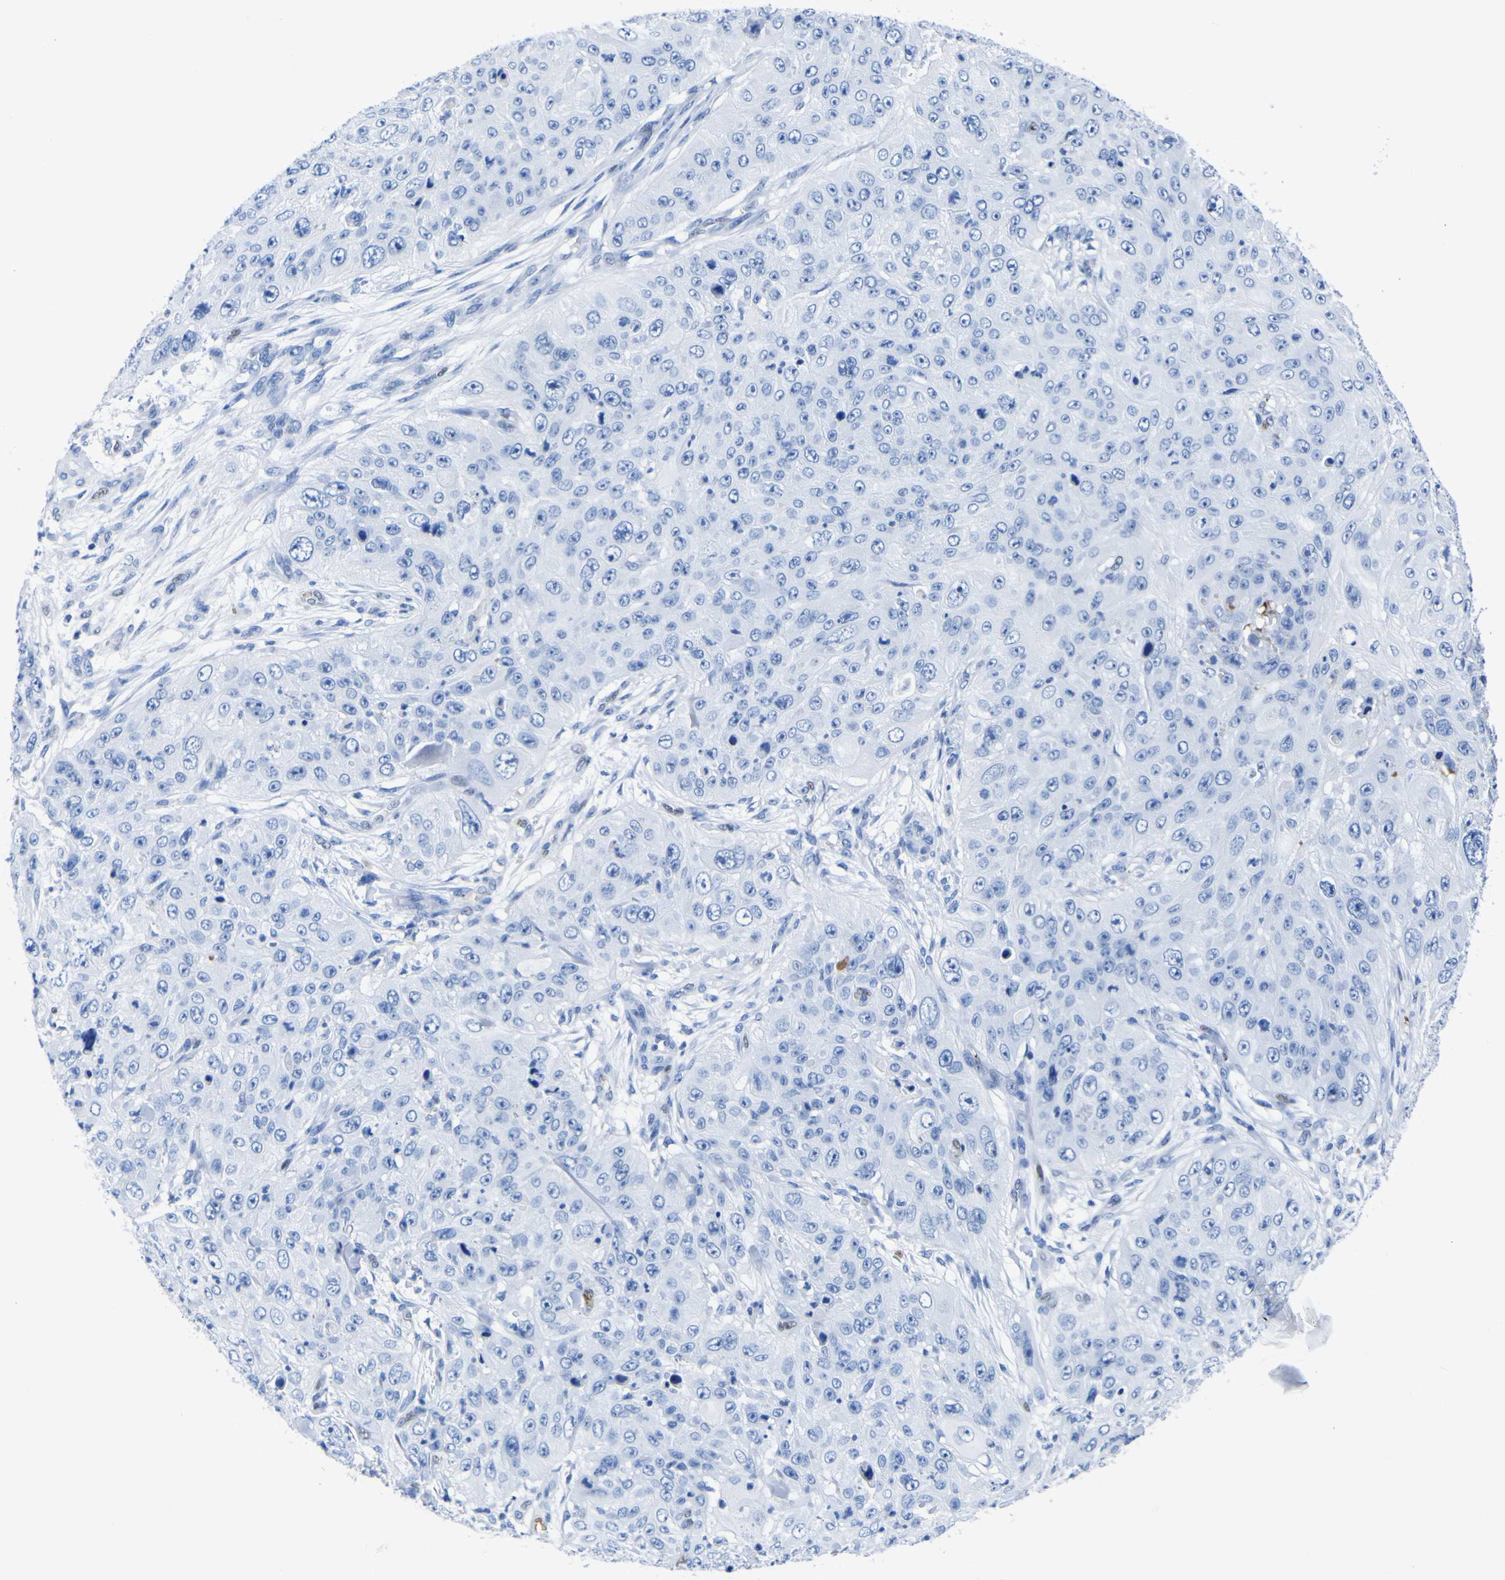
{"staining": {"intensity": "negative", "quantity": "none", "location": "none"}, "tissue": "skin cancer", "cell_type": "Tumor cells", "image_type": "cancer", "snomed": [{"axis": "morphology", "description": "Squamous cell carcinoma, NOS"}, {"axis": "topography", "description": "Skin"}], "caption": "There is no significant positivity in tumor cells of squamous cell carcinoma (skin).", "gene": "DACH1", "patient": {"sex": "female", "age": 80}}